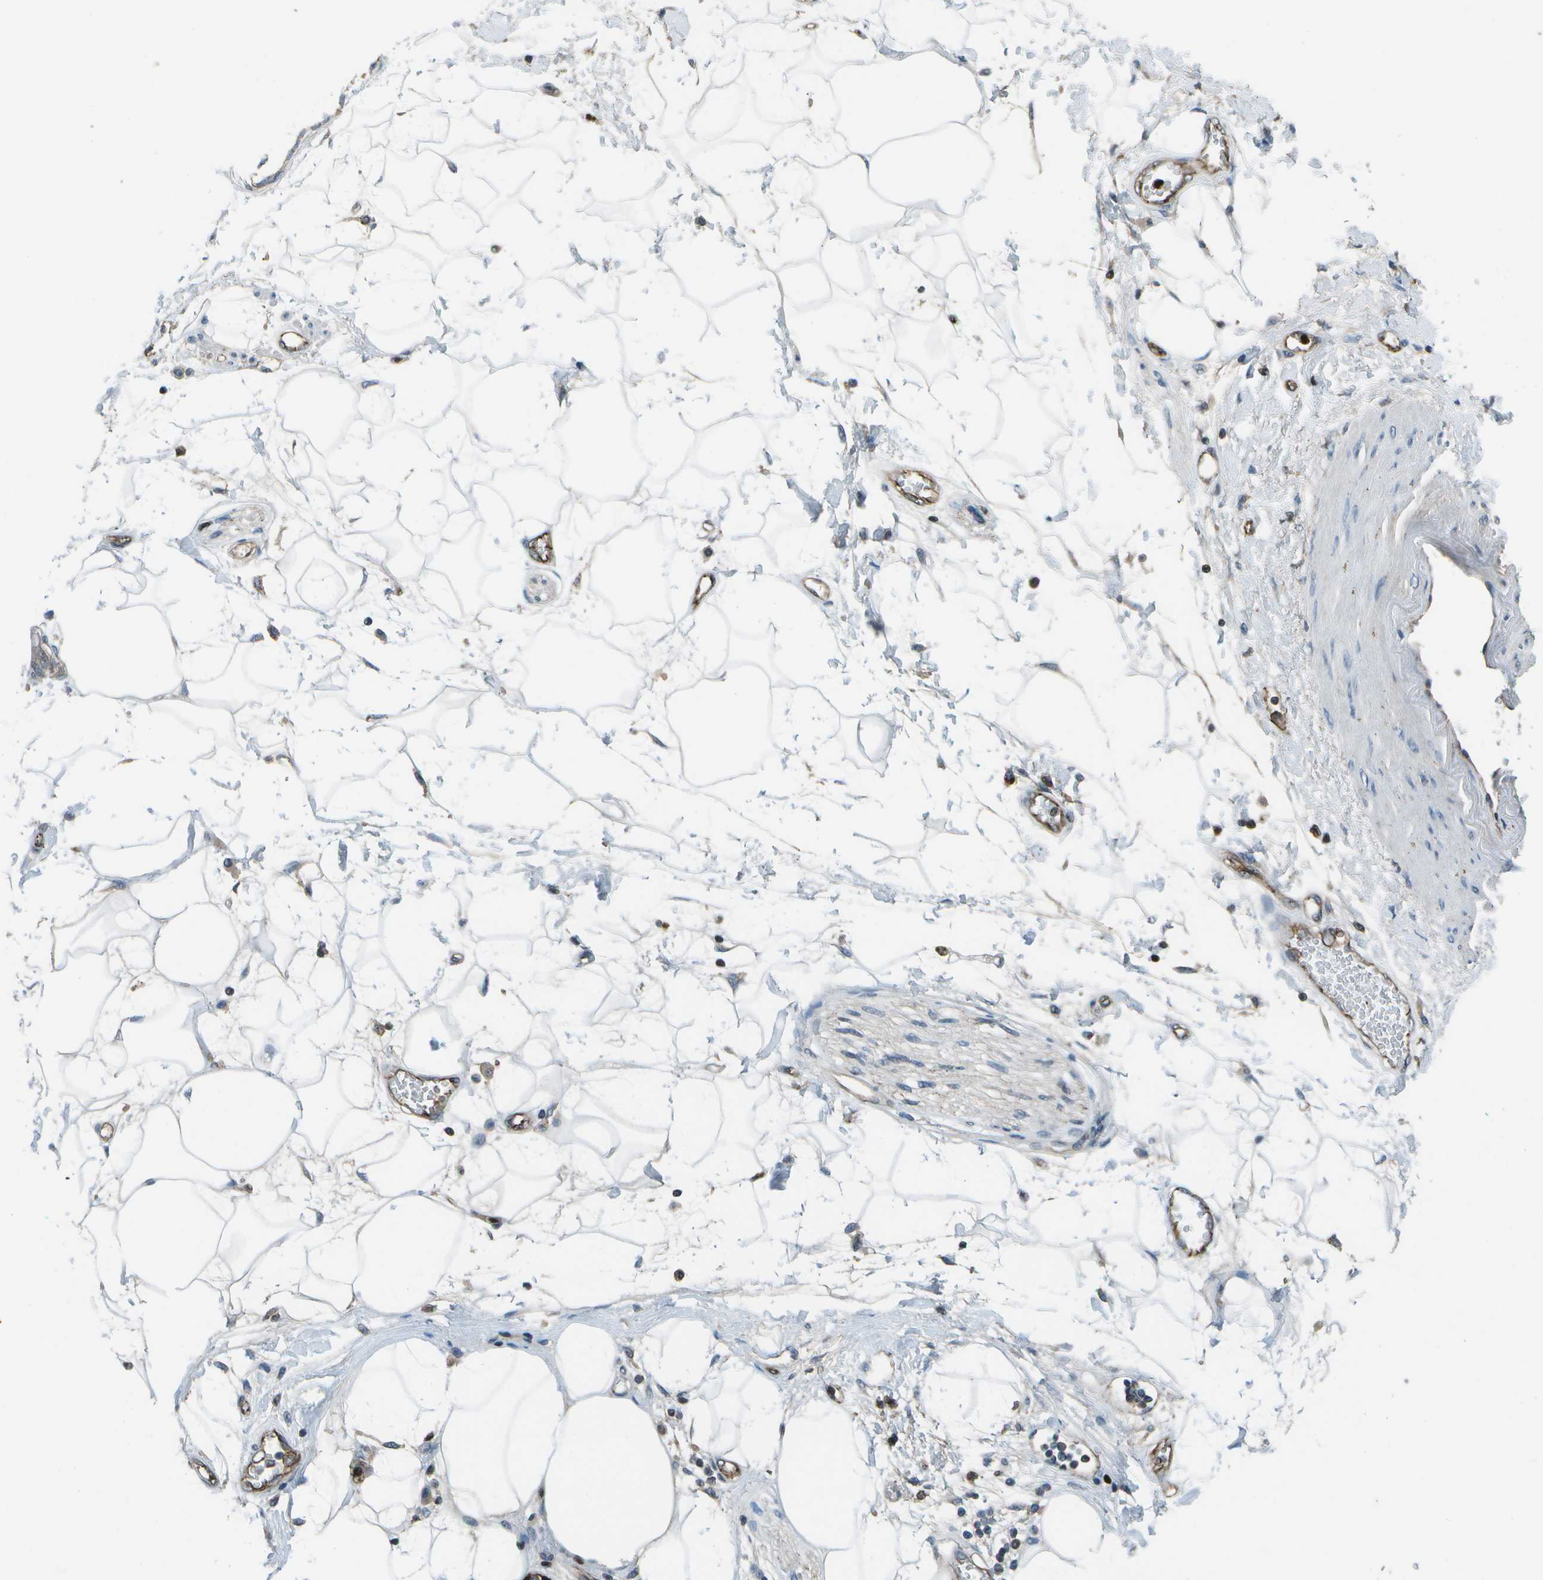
{"staining": {"intensity": "negative", "quantity": "none", "location": "none"}, "tissue": "adipose tissue", "cell_type": "Adipocytes", "image_type": "normal", "snomed": [{"axis": "morphology", "description": "Normal tissue, NOS"}, {"axis": "morphology", "description": "Adenocarcinoma, NOS"}, {"axis": "topography", "description": "Duodenum"}, {"axis": "topography", "description": "Peripheral nerve tissue"}], "caption": "An immunohistochemistry (IHC) histopathology image of unremarkable adipose tissue is shown. There is no staining in adipocytes of adipose tissue.", "gene": "PDLIM1", "patient": {"sex": "female", "age": 60}}